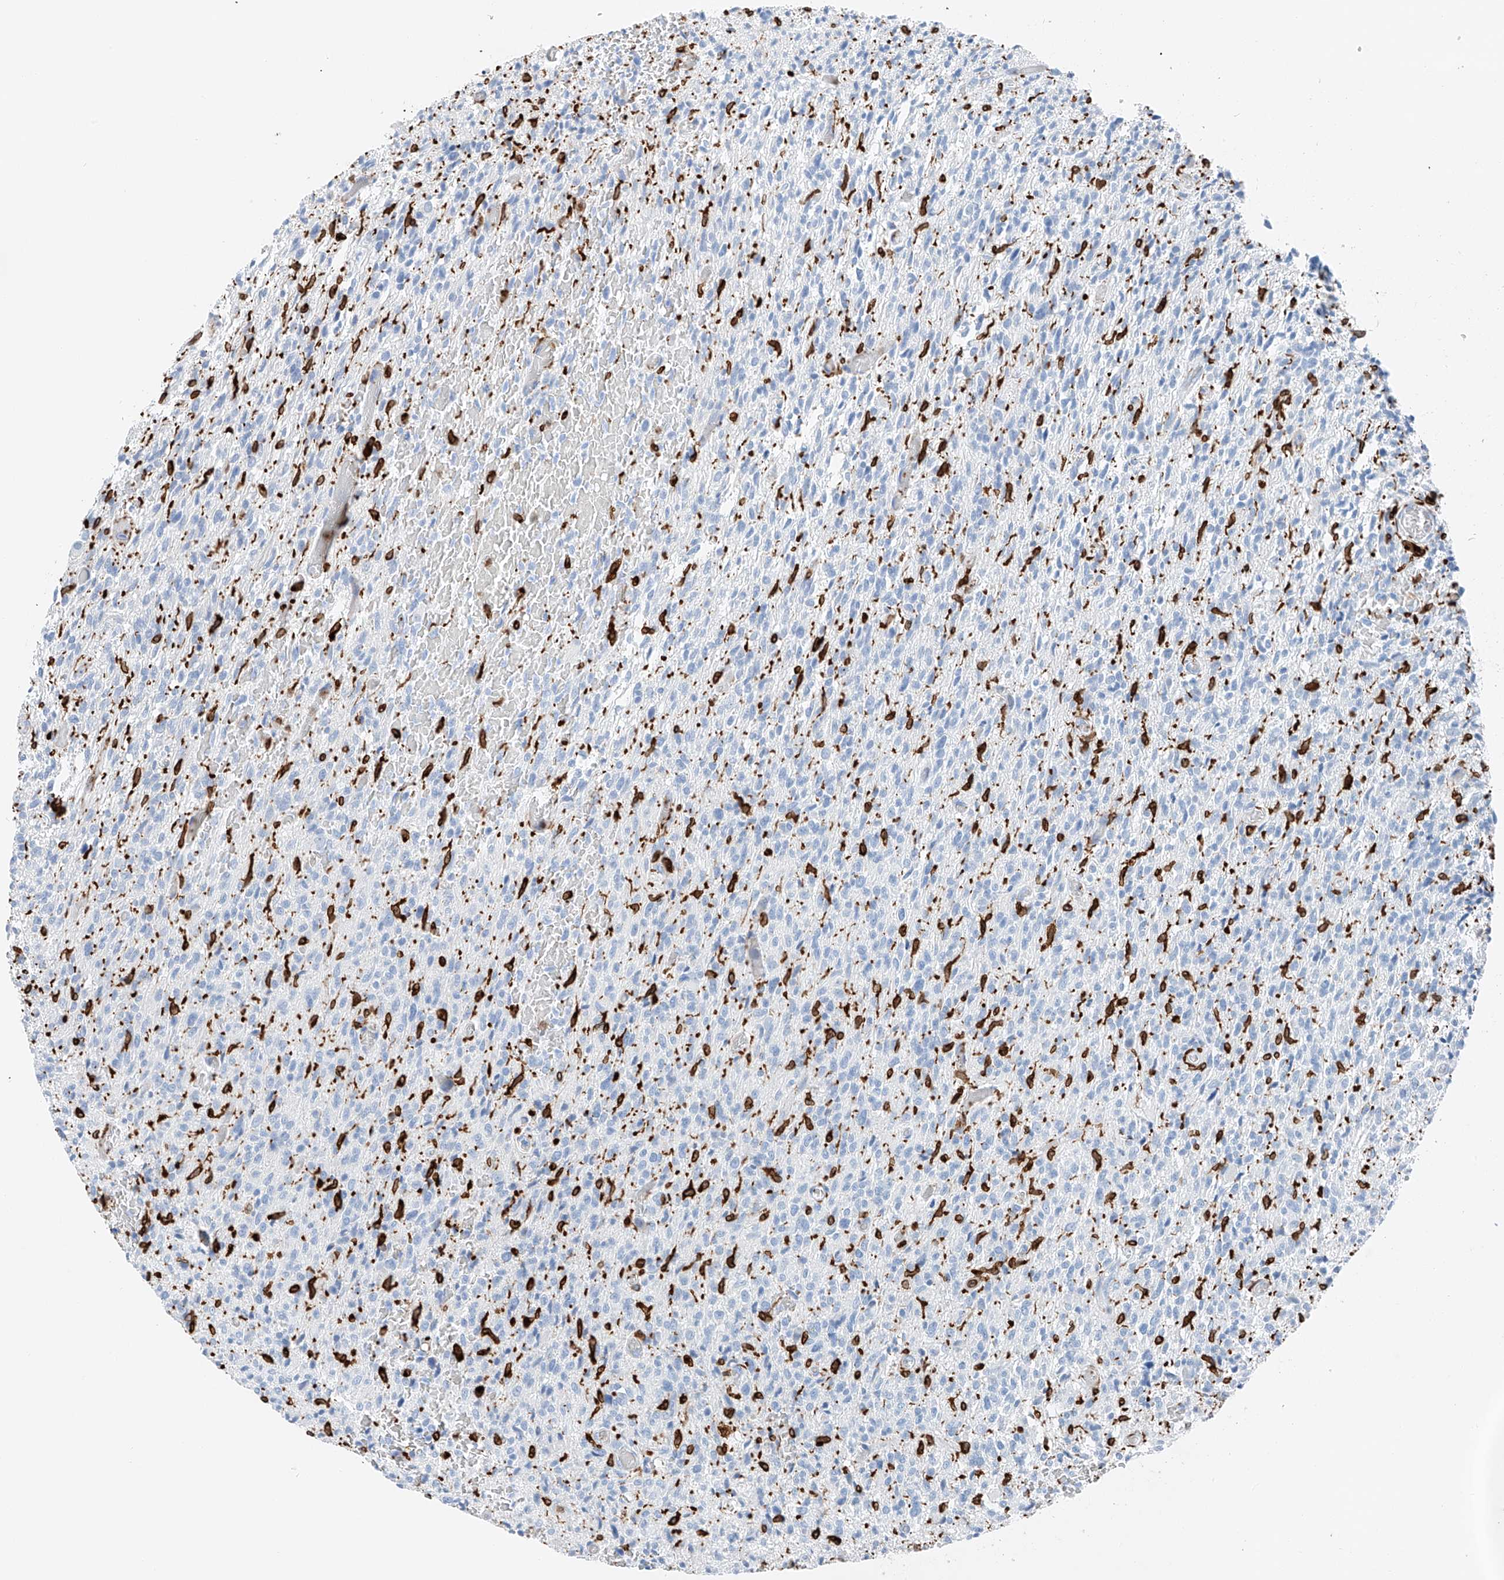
{"staining": {"intensity": "negative", "quantity": "none", "location": "none"}, "tissue": "glioma", "cell_type": "Tumor cells", "image_type": "cancer", "snomed": [{"axis": "morphology", "description": "Glioma, malignant, High grade"}, {"axis": "topography", "description": "Brain"}], "caption": "Malignant high-grade glioma was stained to show a protein in brown. There is no significant positivity in tumor cells.", "gene": "TBXAS1", "patient": {"sex": "female", "age": 57}}